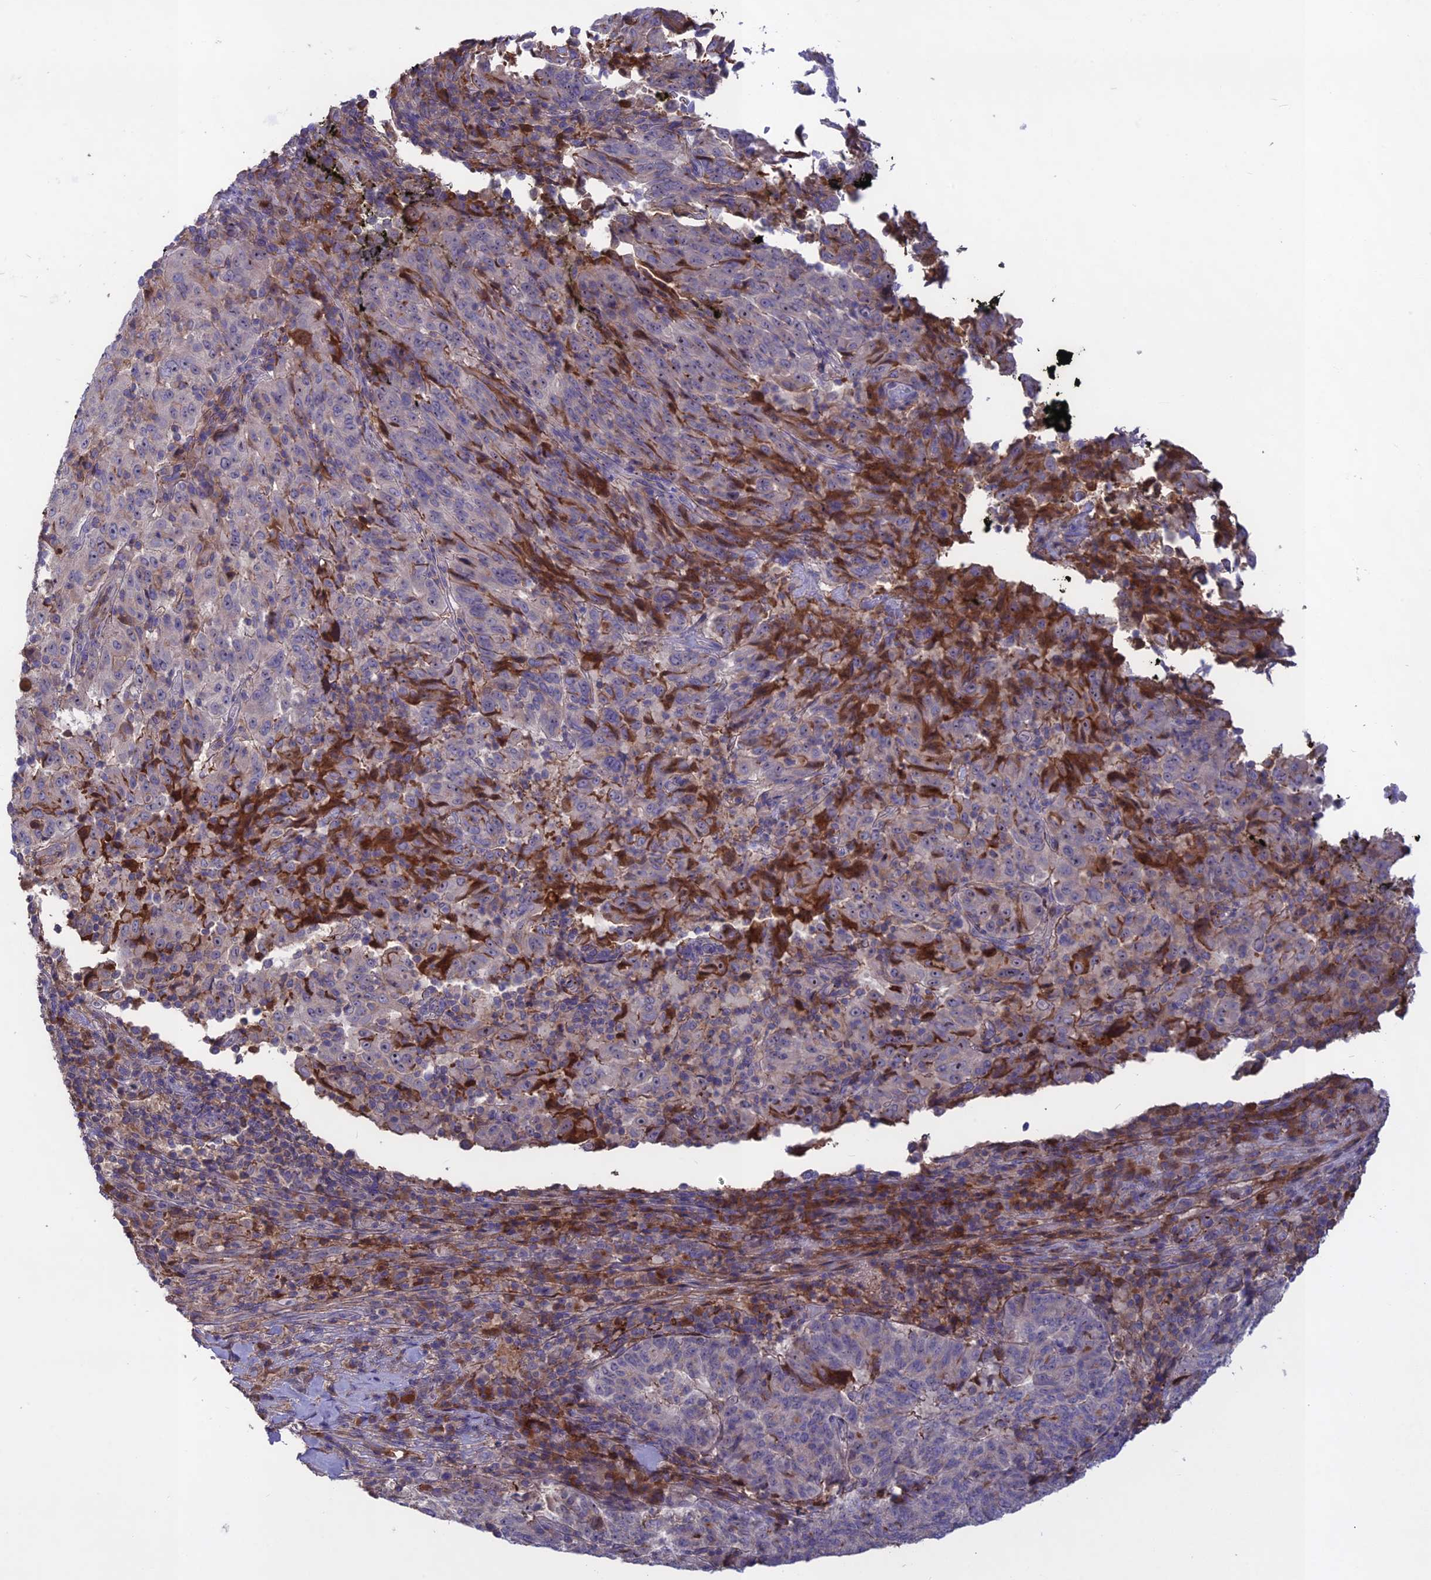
{"staining": {"intensity": "negative", "quantity": "none", "location": "none"}, "tissue": "pancreatic cancer", "cell_type": "Tumor cells", "image_type": "cancer", "snomed": [{"axis": "morphology", "description": "Adenocarcinoma, NOS"}, {"axis": "topography", "description": "Pancreas"}], "caption": "Immunohistochemistry image of pancreatic cancer (adenocarcinoma) stained for a protein (brown), which displays no expression in tumor cells.", "gene": "ADO", "patient": {"sex": "male", "age": 63}}